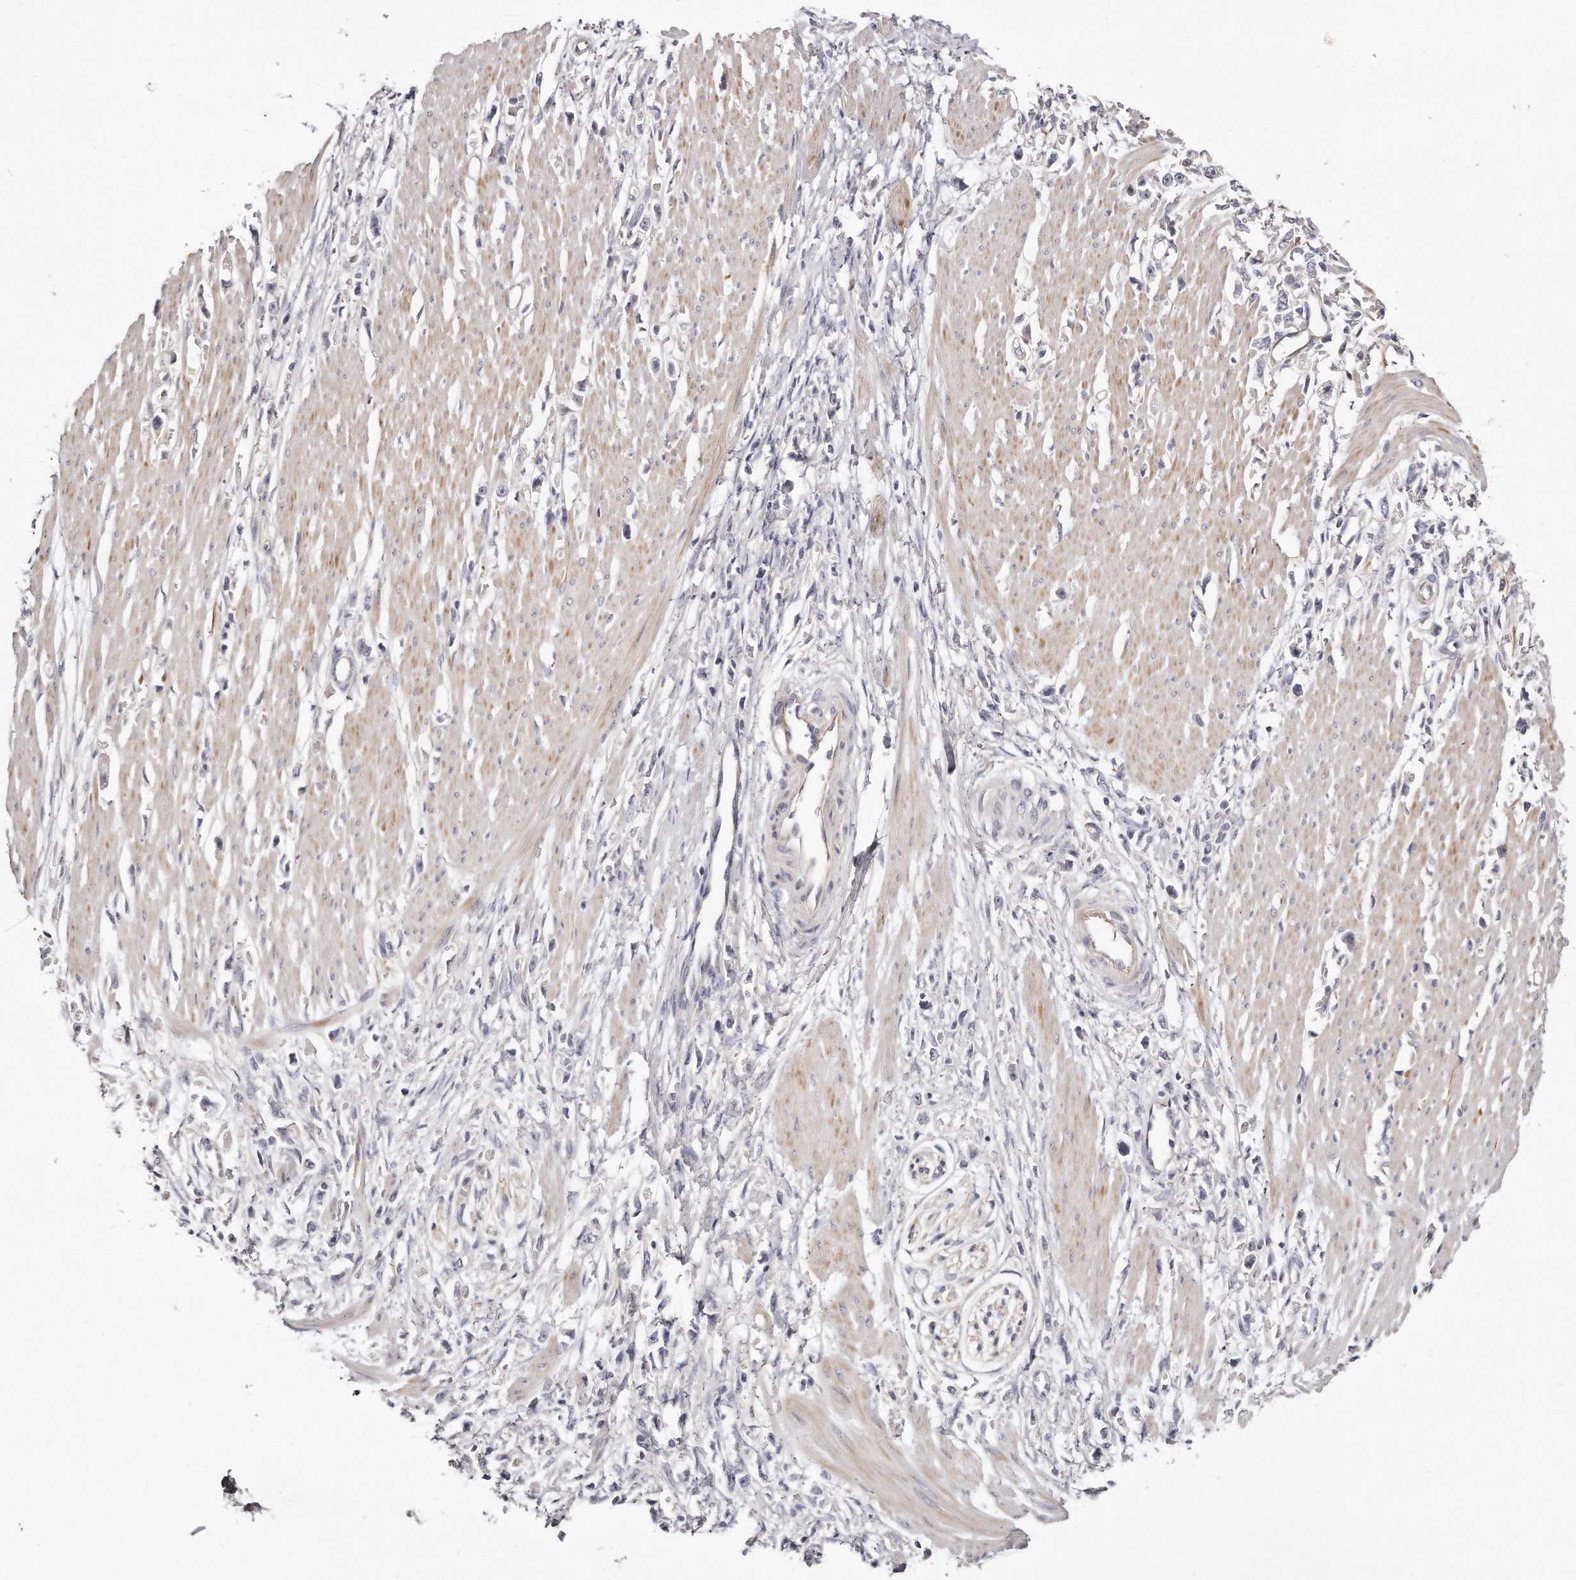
{"staining": {"intensity": "negative", "quantity": "none", "location": "none"}, "tissue": "stomach cancer", "cell_type": "Tumor cells", "image_type": "cancer", "snomed": [{"axis": "morphology", "description": "Adenocarcinoma, NOS"}, {"axis": "topography", "description": "Stomach"}], "caption": "Tumor cells are negative for protein expression in human stomach cancer (adenocarcinoma). (Brightfield microscopy of DAB (3,3'-diaminobenzidine) IHC at high magnification).", "gene": "TTLL4", "patient": {"sex": "female", "age": 59}}